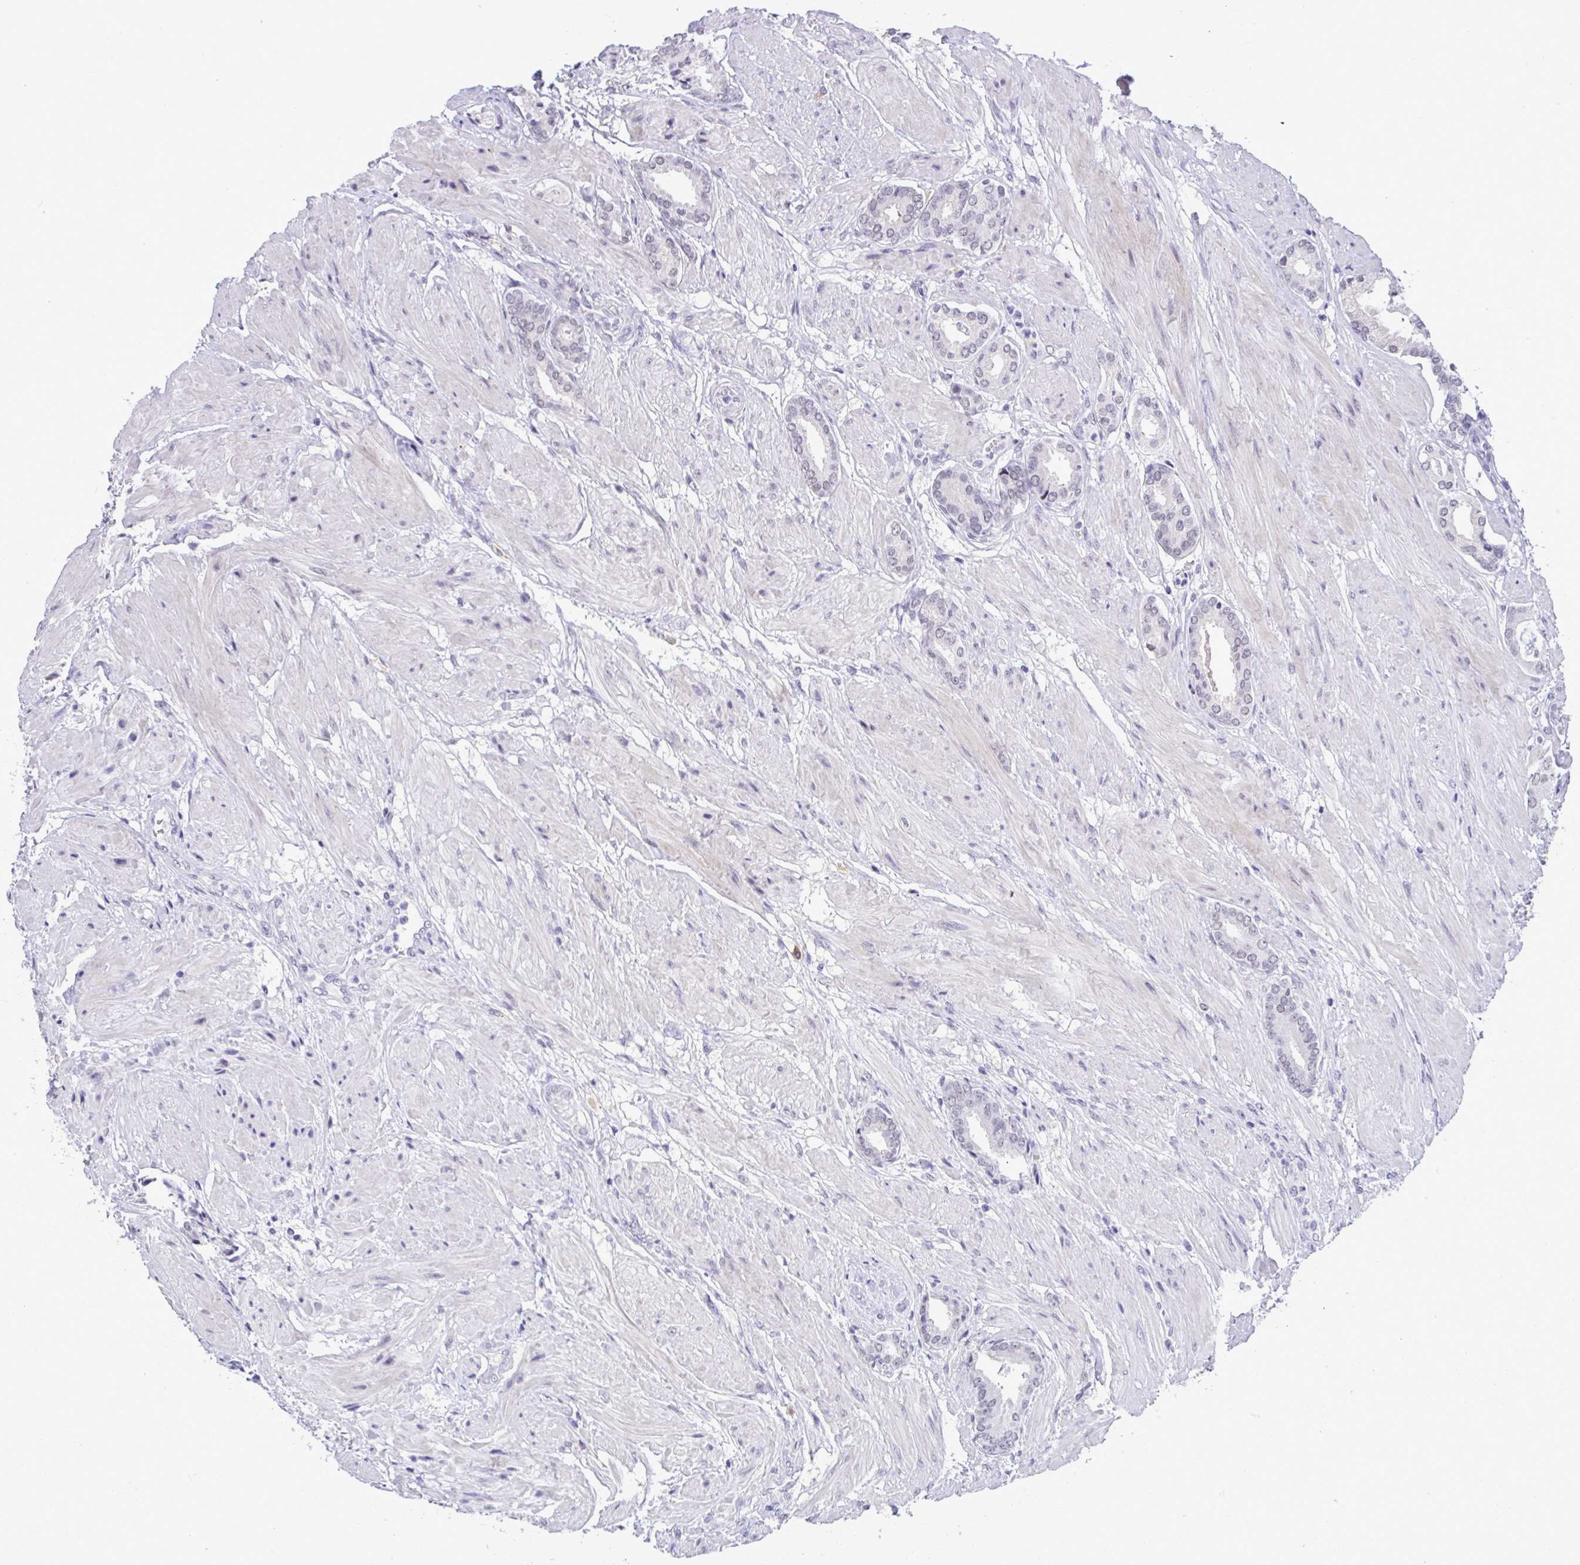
{"staining": {"intensity": "negative", "quantity": "none", "location": "none"}, "tissue": "prostate cancer", "cell_type": "Tumor cells", "image_type": "cancer", "snomed": [{"axis": "morphology", "description": "Adenocarcinoma, High grade"}, {"axis": "topography", "description": "Prostate"}], "caption": "Tumor cells are negative for brown protein staining in prostate cancer (adenocarcinoma (high-grade)).", "gene": "YBX2", "patient": {"sex": "male", "age": 56}}